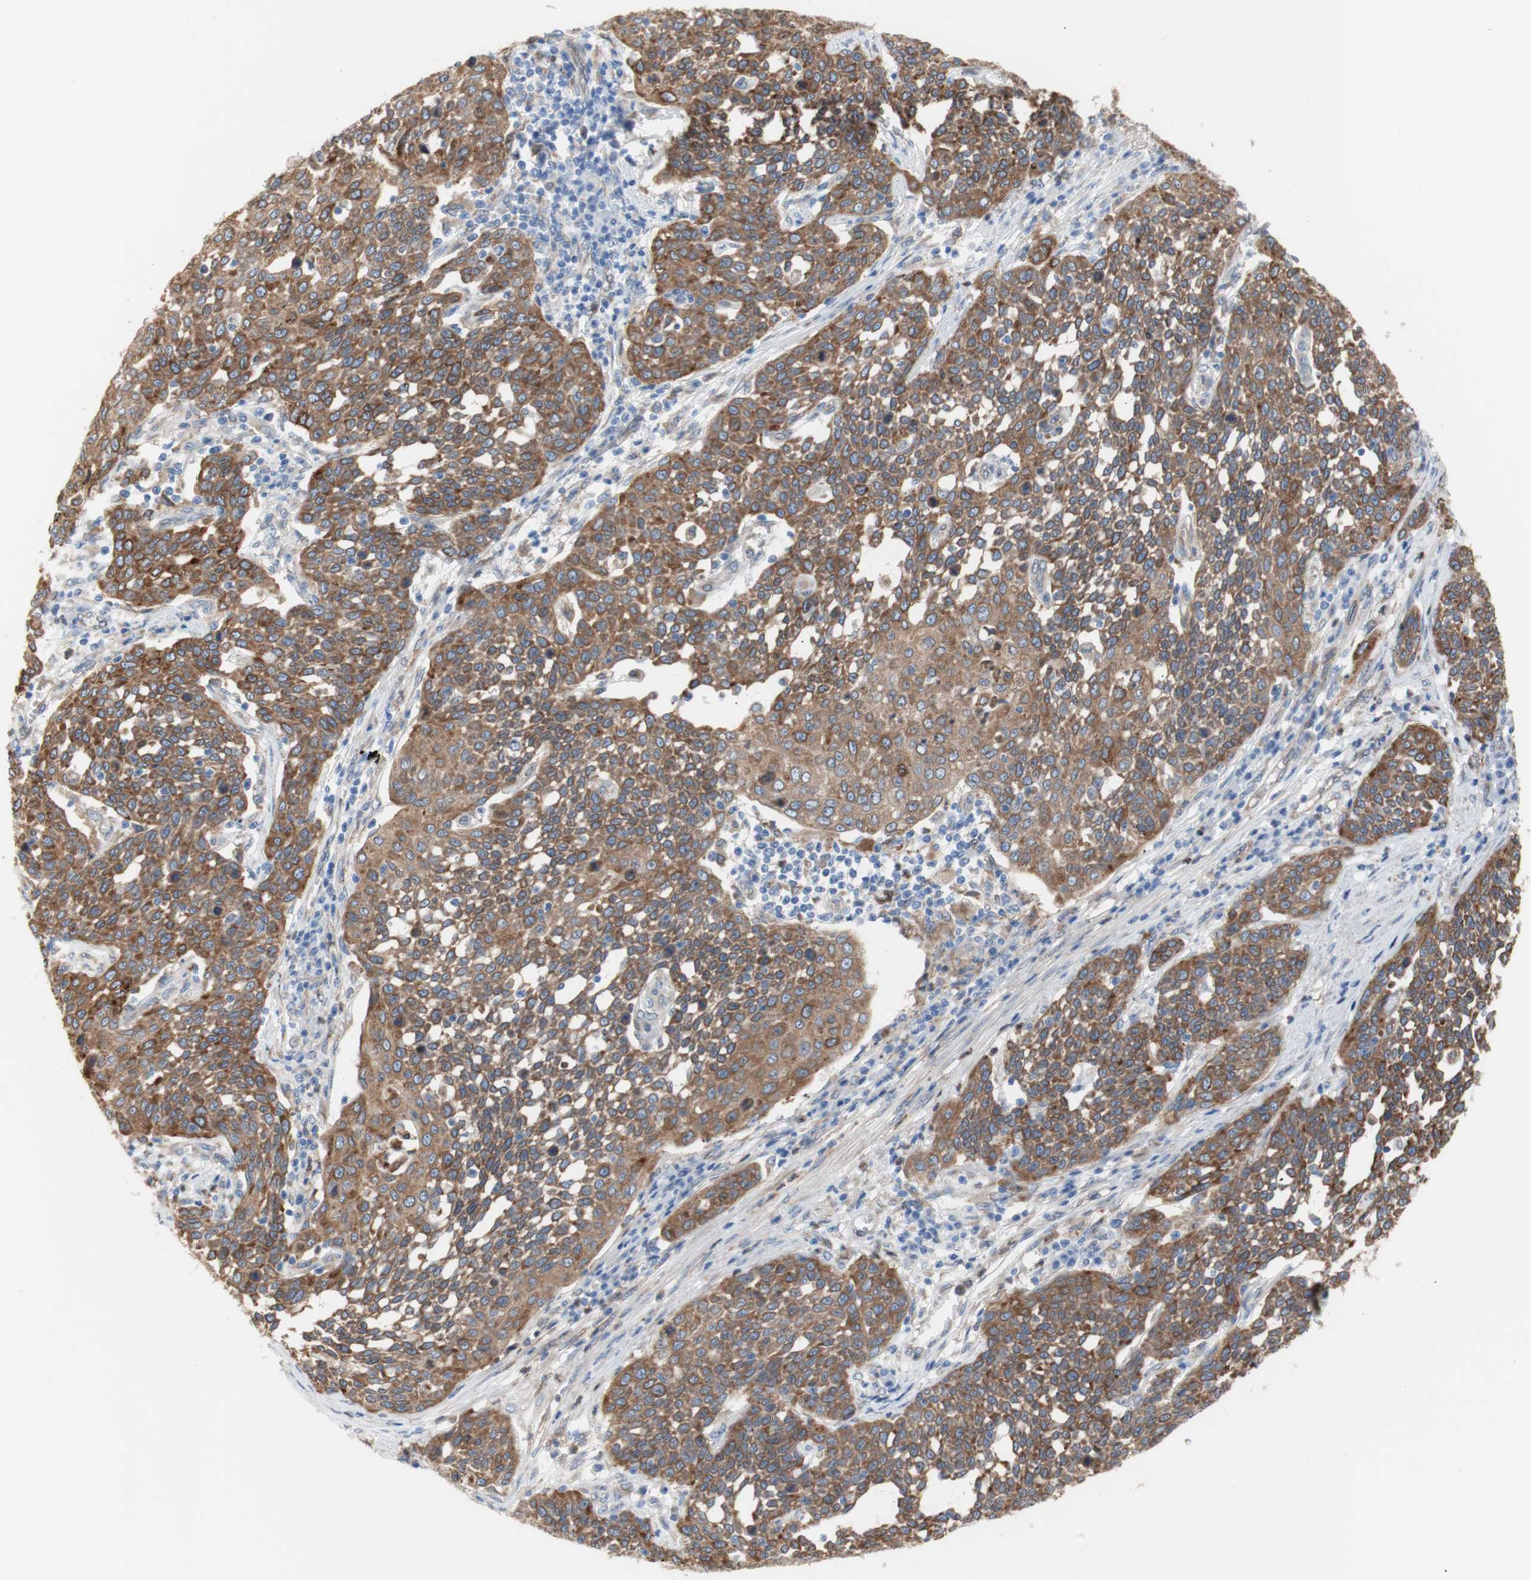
{"staining": {"intensity": "moderate", "quantity": ">75%", "location": "cytoplasmic/membranous"}, "tissue": "cervical cancer", "cell_type": "Tumor cells", "image_type": "cancer", "snomed": [{"axis": "morphology", "description": "Squamous cell carcinoma, NOS"}, {"axis": "topography", "description": "Cervix"}], "caption": "Protein expression analysis of cervical cancer (squamous cell carcinoma) displays moderate cytoplasmic/membranous positivity in about >75% of tumor cells. The protein of interest is shown in brown color, while the nuclei are stained blue.", "gene": "ERLIN1", "patient": {"sex": "female", "age": 34}}